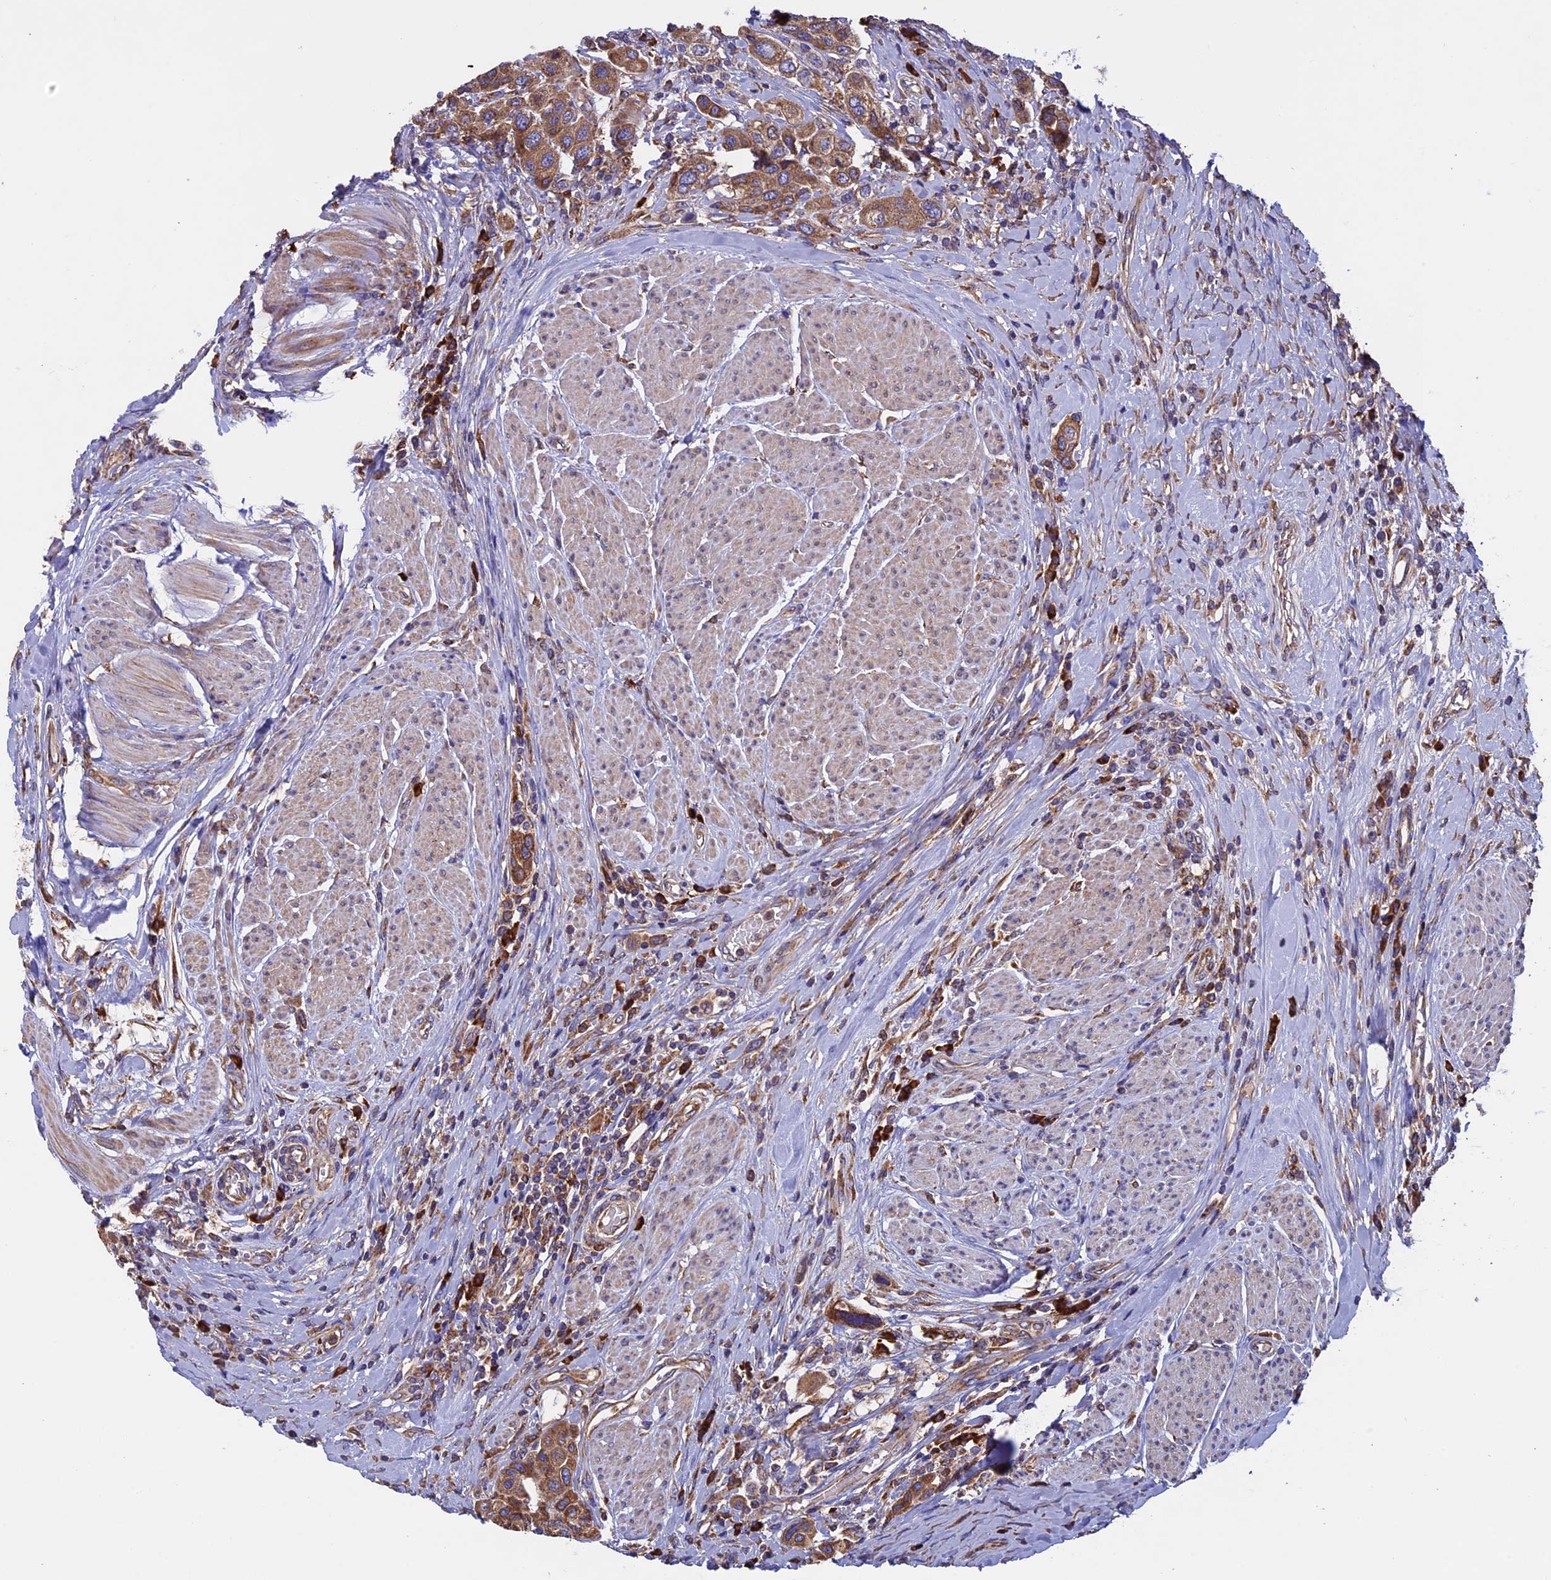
{"staining": {"intensity": "moderate", "quantity": ">75%", "location": "cytoplasmic/membranous"}, "tissue": "urothelial cancer", "cell_type": "Tumor cells", "image_type": "cancer", "snomed": [{"axis": "morphology", "description": "Urothelial carcinoma, High grade"}, {"axis": "topography", "description": "Urinary bladder"}], "caption": "Approximately >75% of tumor cells in human urothelial cancer exhibit moderate cytoplasmic/membranous protein positivity as visualized by brown immunohistochemical staining.", "gene": "BTBD3", "patient": {"sex": "male", "age": 50}}